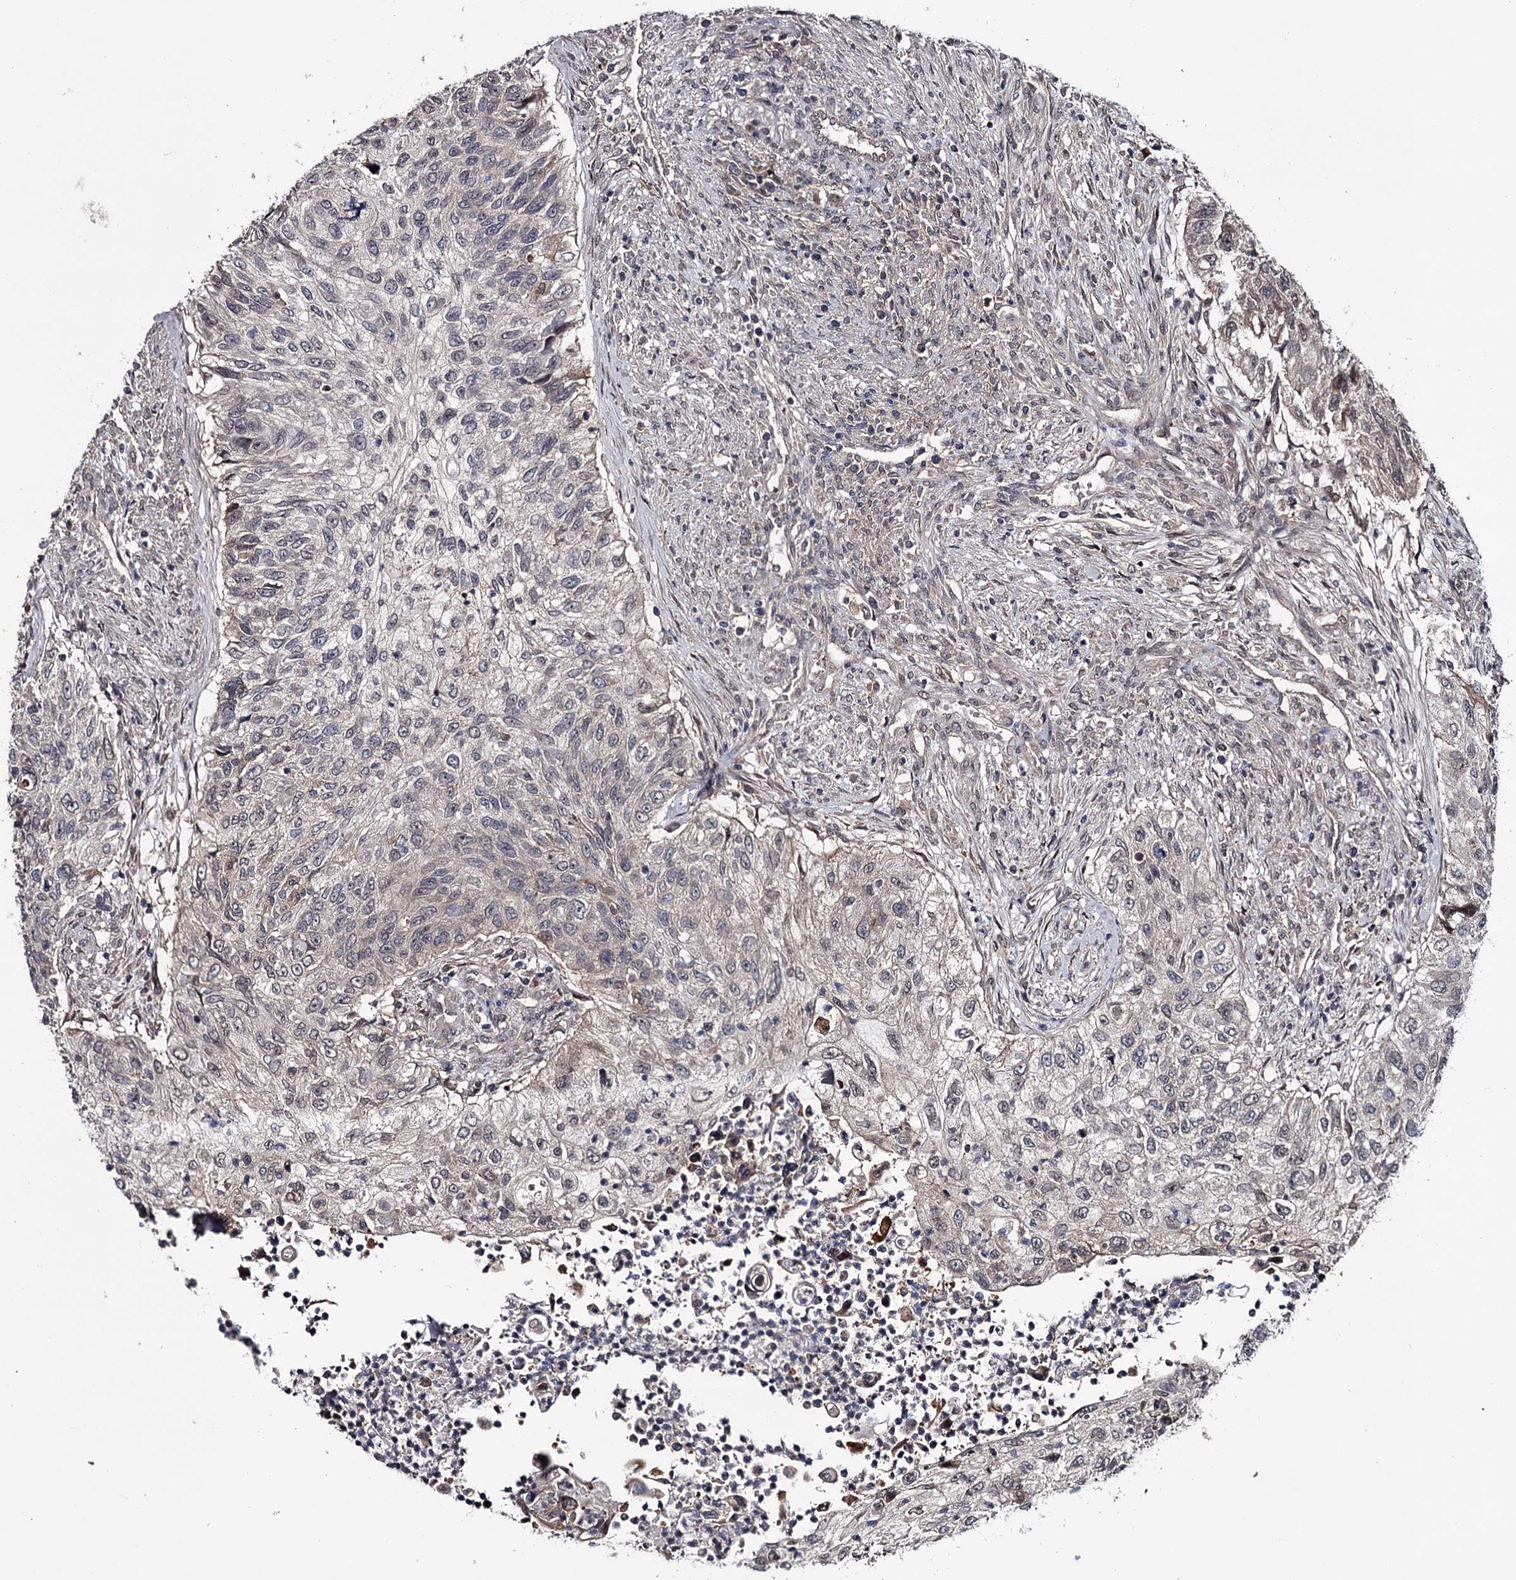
{"staining": {"intensity": "negative", "quantity": "none", "location": "none"}, "tissue": "urothelial cancer", "cell_type": "Tumor cells", "image_type": "cancer", "snomed": [{"axis": "morphology", "description": "Urothelial carcinoma, High grade"}, {"axis": "topography", "description": "Urinary bladder"}], "caption": "Immunohistochemistry (IHC) micrograph of neoplastic tissue: high-grade urothelial carcinoma stained with DAB (3,3'-diaminobenzidine) reveals no significant protein expression in tumor cells.", "gene": "DAO", "patient": {"sex": "female", "age": 60}}